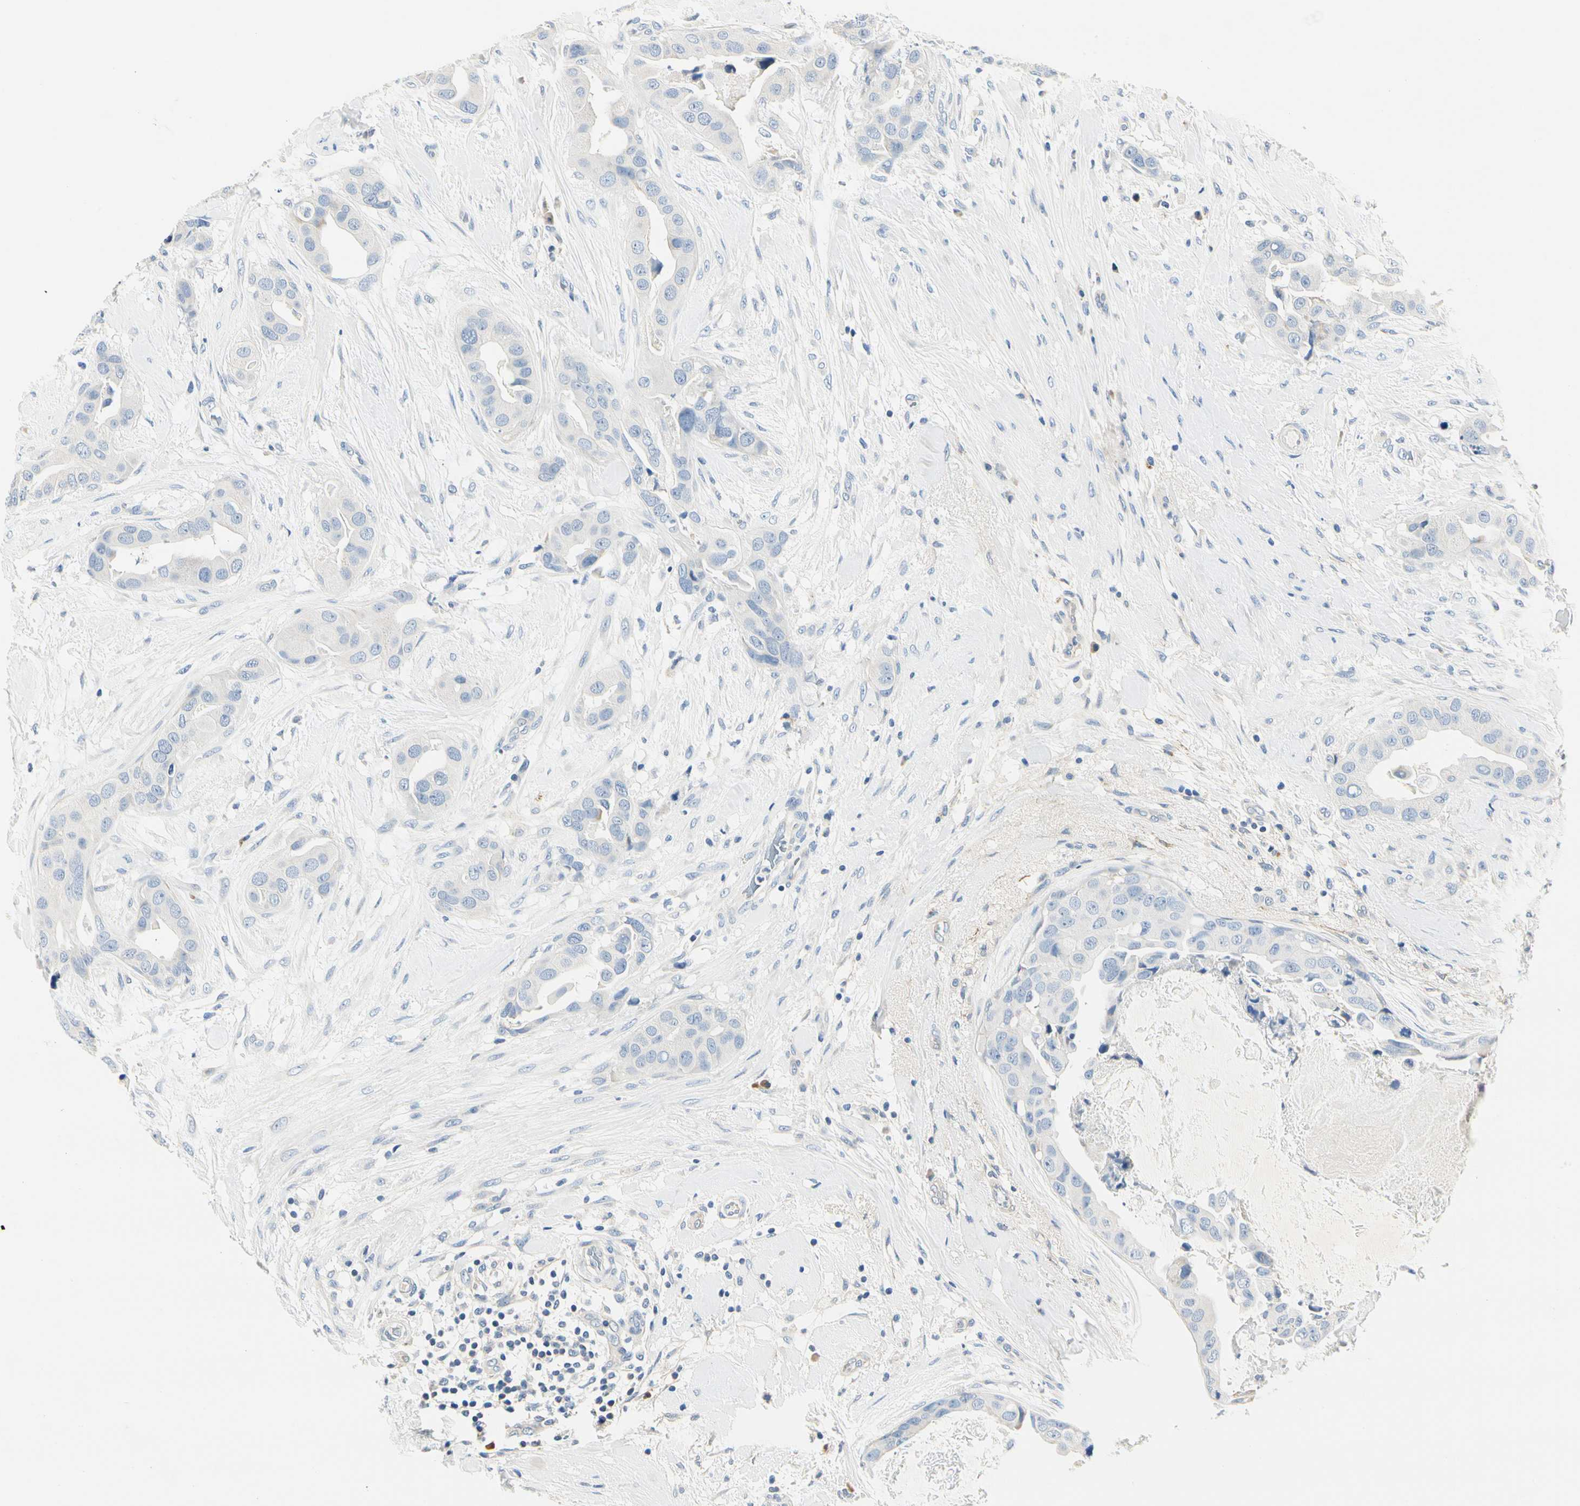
{"staining": {"intensity": "negative", "quantity": "none", "location": "none"}, "tissue": "breast cancer", "cell_type": "Tumor cells", "image_type": "cancer", "snomed": [{"axis": "morphology", "description": "Duct carcinoma"}, {"axis": "topography", "description": "Breast"}], "caption": "Image shows no significant protein positivity in tumor cells of breast cancer (intraductal carcinoma).", "gene": "TGFBR3", "patient": {"sex": "female", "age": 40}}